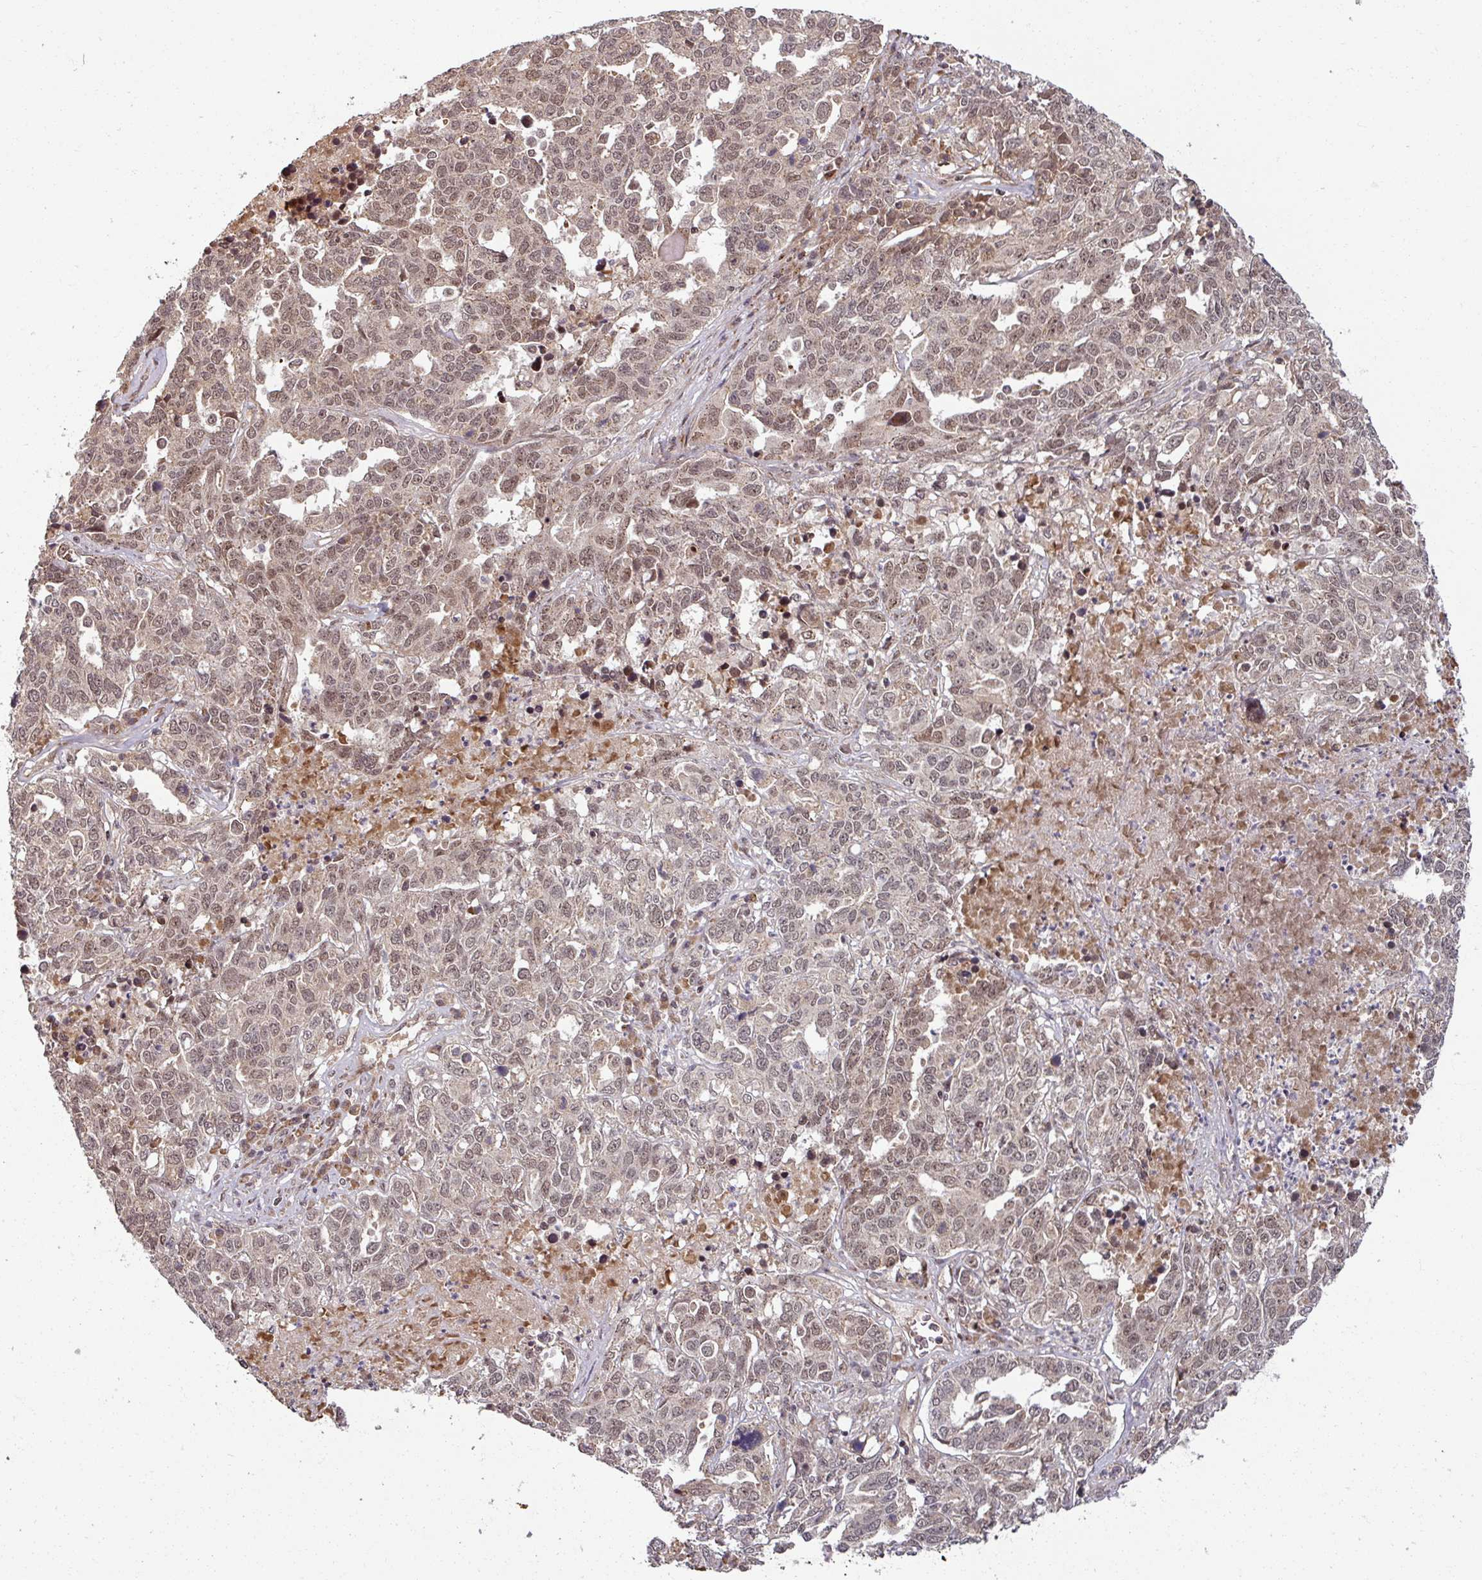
{"staining": {"intensity": "weak", "quantity": ">75%", "location": "nuclear"}, "tissue": "ovarian cancer", "cell_type": "Tumor cells", "image_type": "cancer", "snomed": [{"axis": "morphology", "description": "Carcinoma, endometroid"}, {"axis": "topography", "description": "Ovary"}], "caption": "Ovarian endometroid carcinoma stained with a brown dye exhibits weak nuclear positive positivity in about >75% of tumor cells.", "gene": "SWI5", "patient": {"sex": "female", "age": 62}}